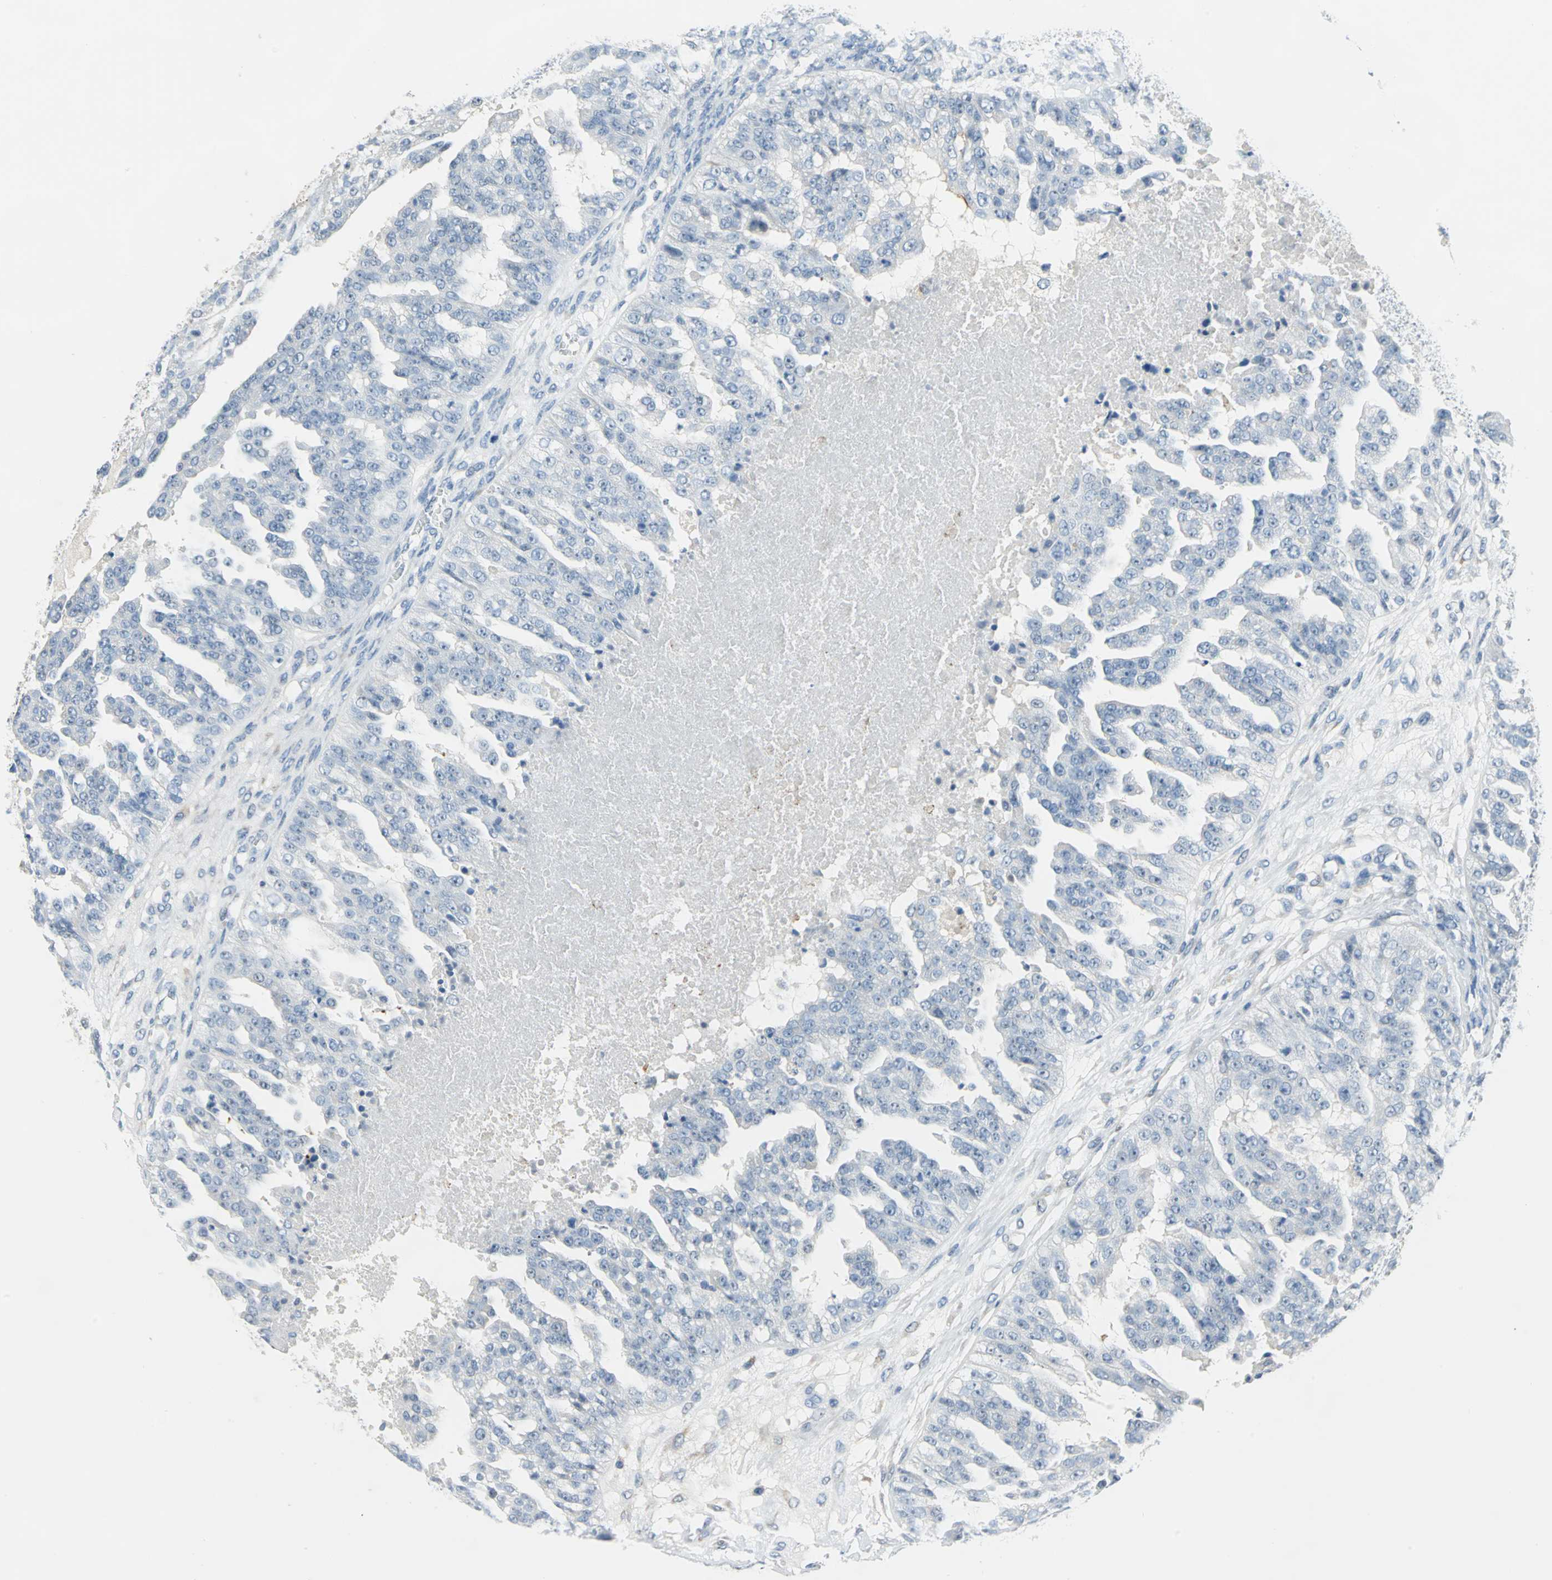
{"staining": {"intensity": "negative", "quantity": "none", "location": "none"}, "tissue": "ovarian cancer", "cell_type": "Tumor cells", "image_type": "cancer", "snomed": [{"axis": "morphology", "description": "Carcinoma, NOS"}, {"axis": "topography", "description": "Soft tissue"}, {"axis": "topography", "description": "Ovary"}], "caption": "Protein analysis of ovarian cancer exhibits no significant staining in tumor cells. (DAB (3,3'-diaminobenzidine) immunohistochemistry (IHC) visualized using brightfield microscopy, high magnification).", "gene": "MUC4", "patient": {"sex": "female", "age": 54}}